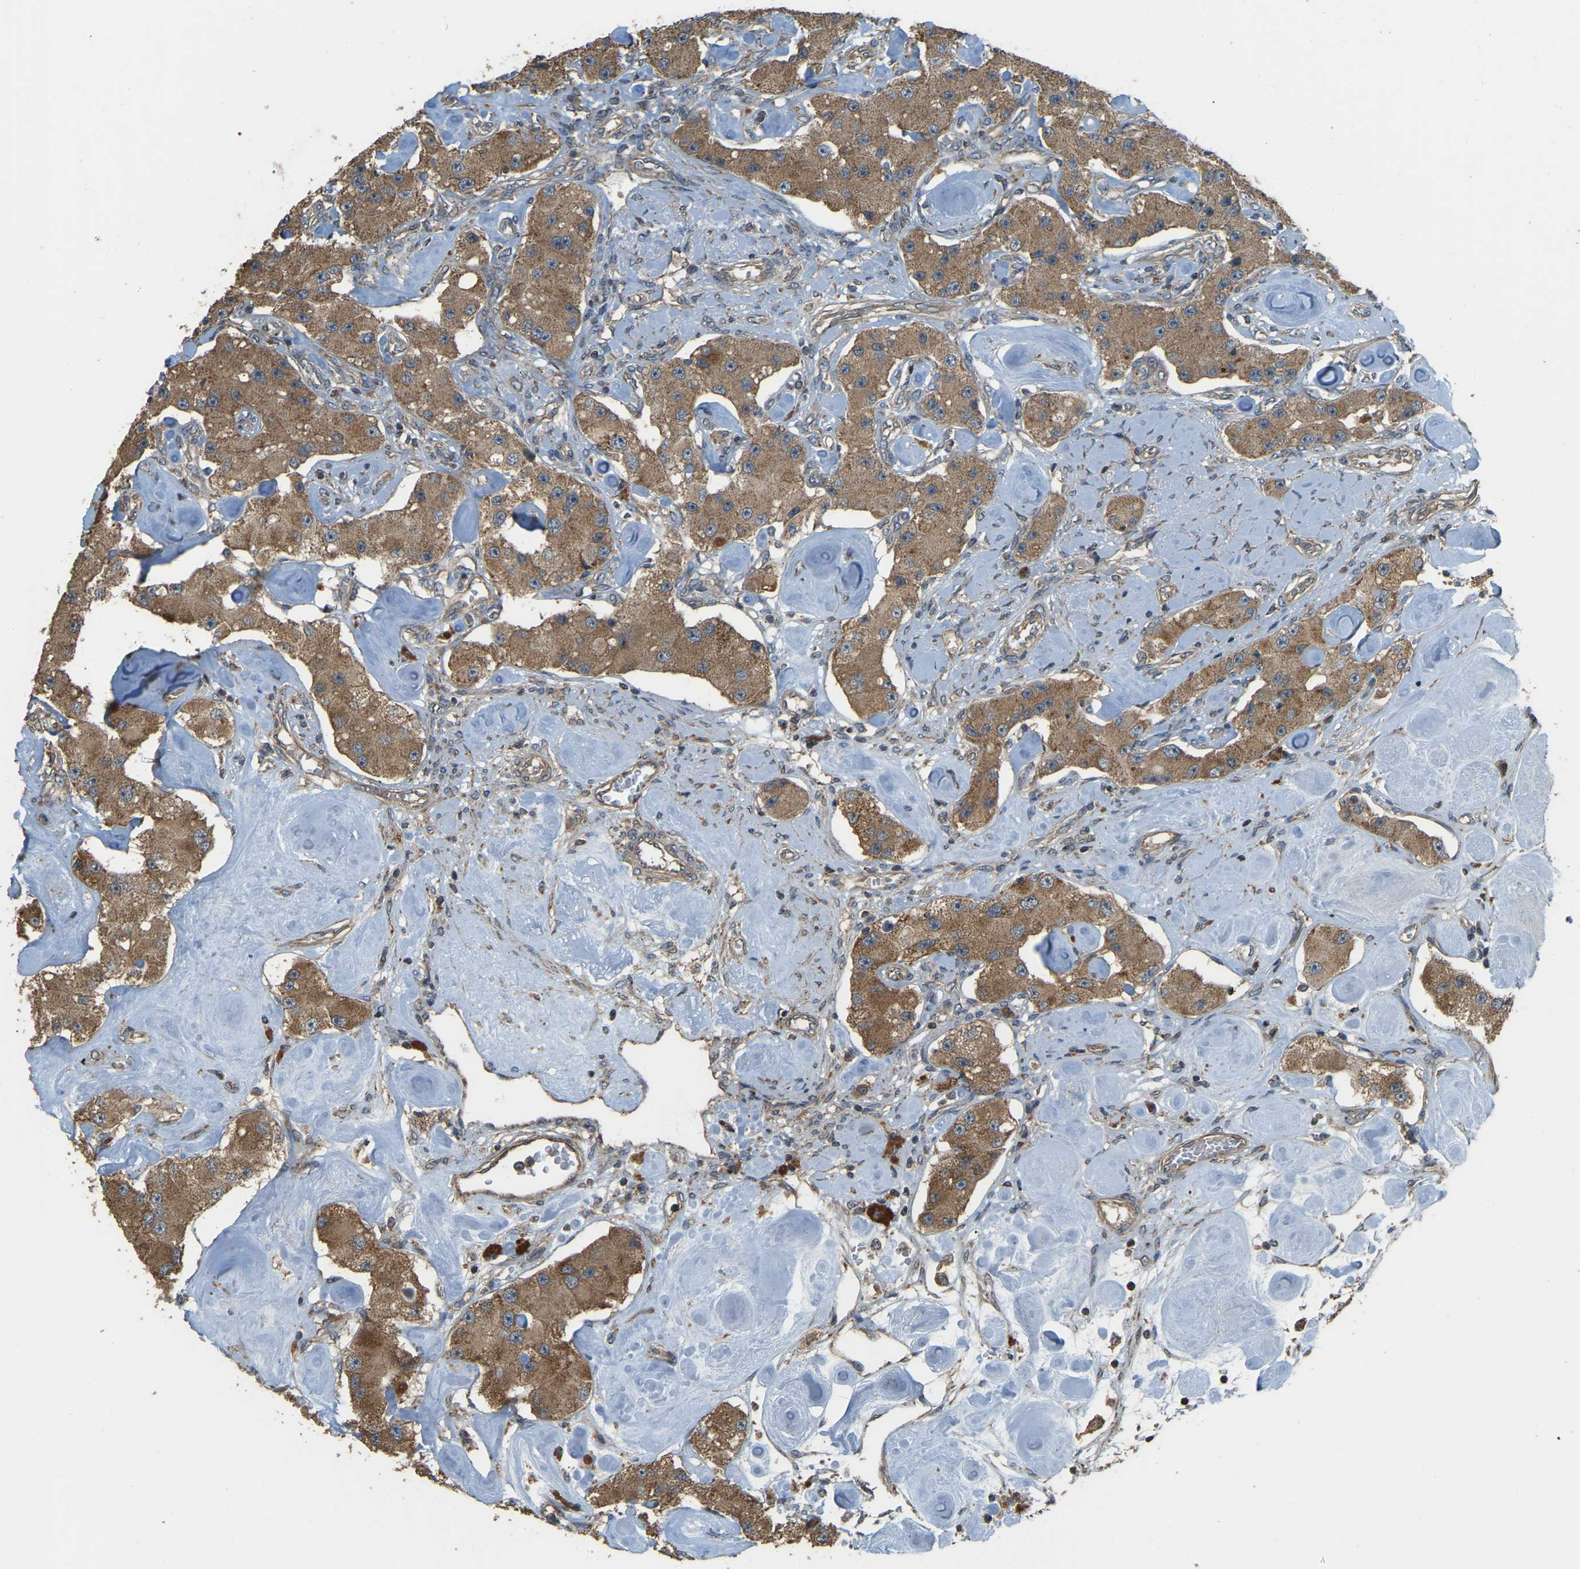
{"staining": {"intensity": "moderate", "quantity": ">75%", "location": "cytoplasmic/membranous"}, "tissue": "carcinoid", "cell_type": "Tumor cells", "image_type": "cancer", "snomed": [{"axis": "morphology", "description": "Carcinoid, malignant, NOS"}, {"axis": "topography", "description": "Pancreas"}], "caption": "Brown immunohistochemical staining in carcinoid (malignant) demonstrates moderate cytoplasmic/membranous expression in approximately >75% of tumor cells. (brown staining indicates protein expression, while blue staining denotes nuclei).", "gene": "GNG2", "patient": {"sex": "male", "age": 41}}